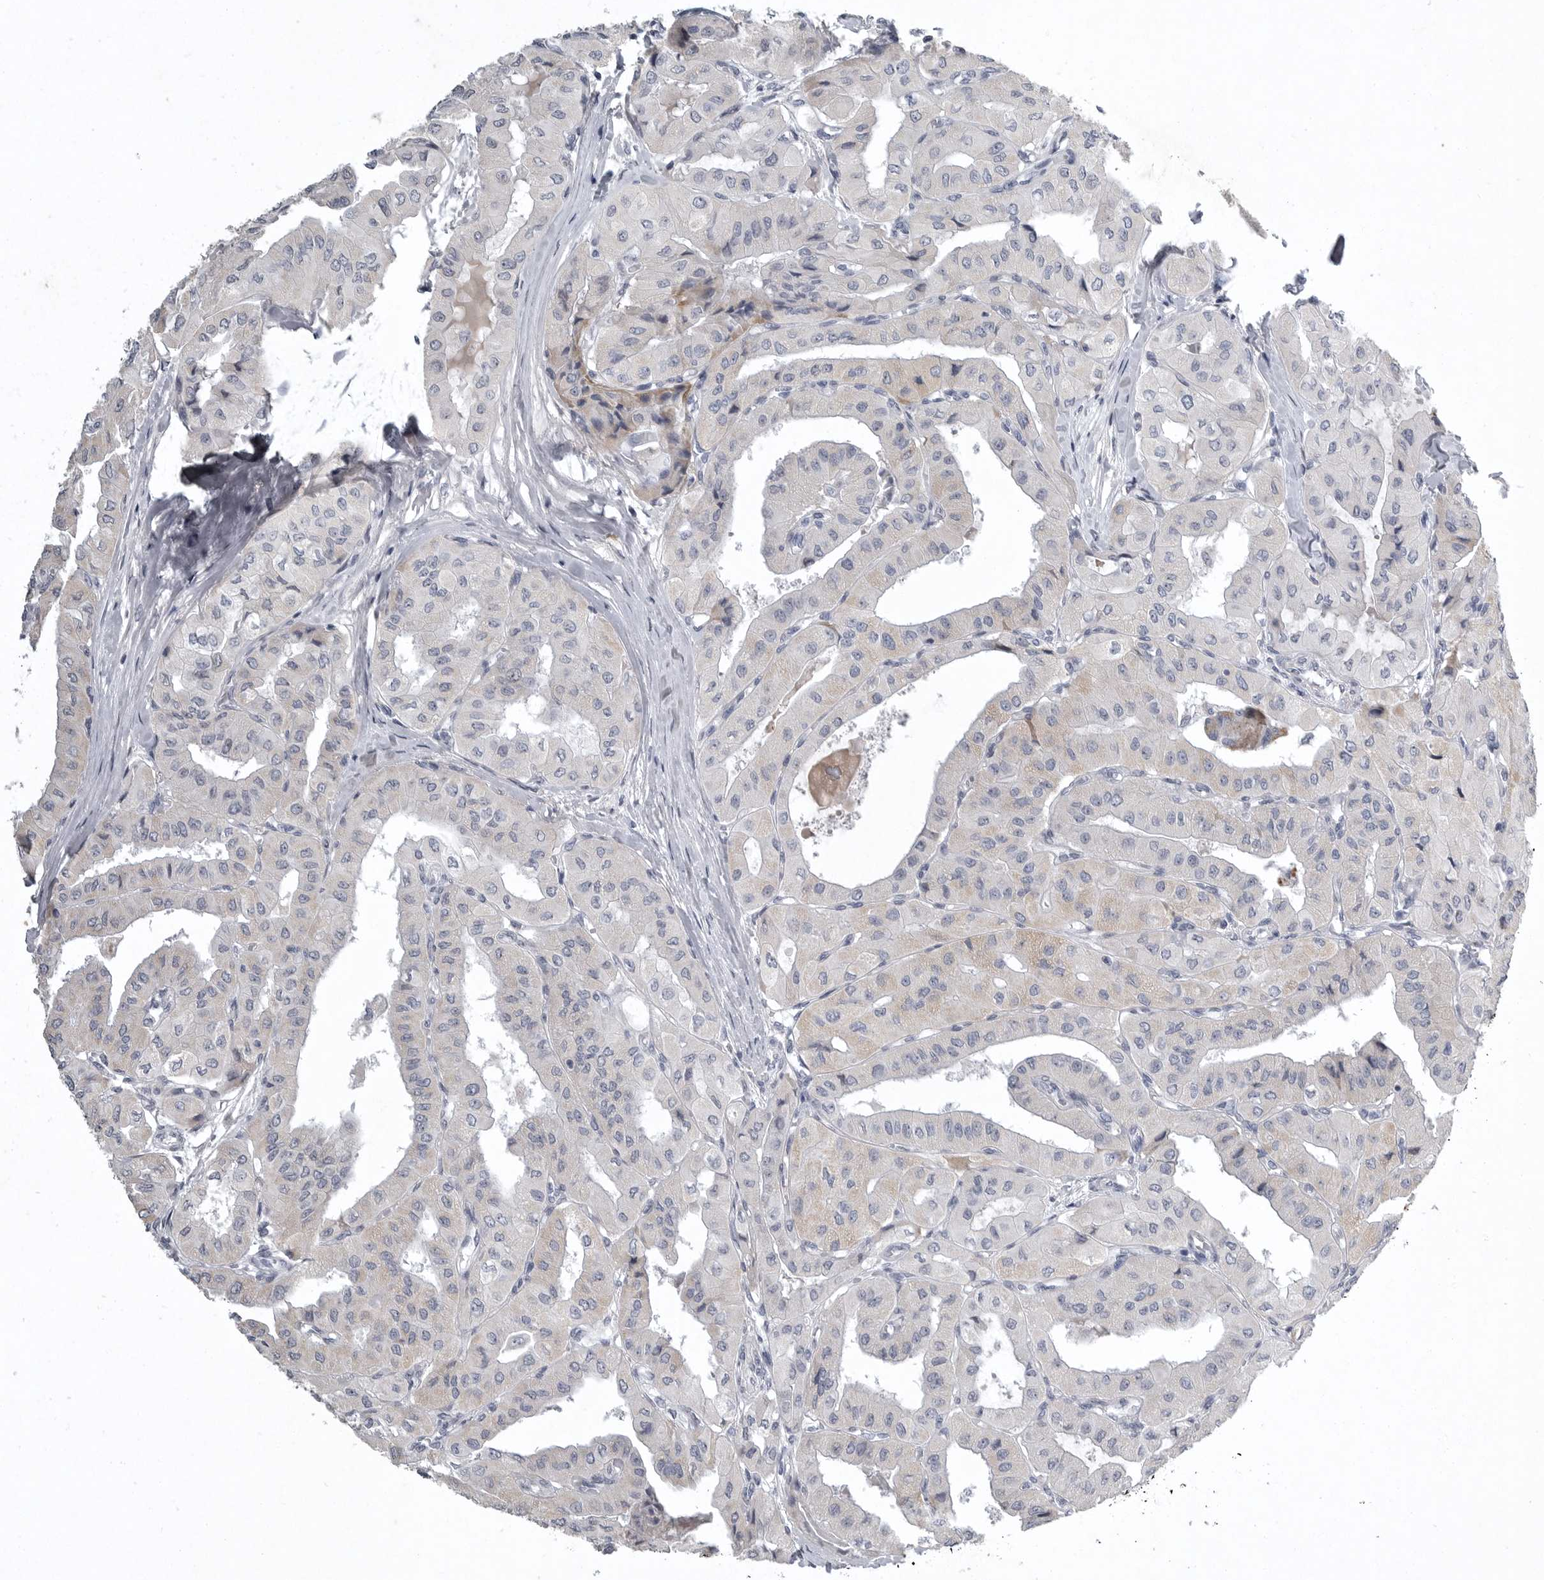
{"staining": {"intensity": "negative", "quantity": "none", "location": "none"}, "tissue": "thyroid cancer", "cell_type": "Tumor cells", "image_type": "cancer", "snomed": [{"axis": "morphology", "description": "Papillary adenocarcinoma, NOS"}, {"axis": "topography", "description": "Thyroid gland"}], "caption": "Micrograph shows no protein staining in tumor cells of thyroid cancer tissue.", "gene": "CRP", "patient": {"sex": "female", "age": 59}}